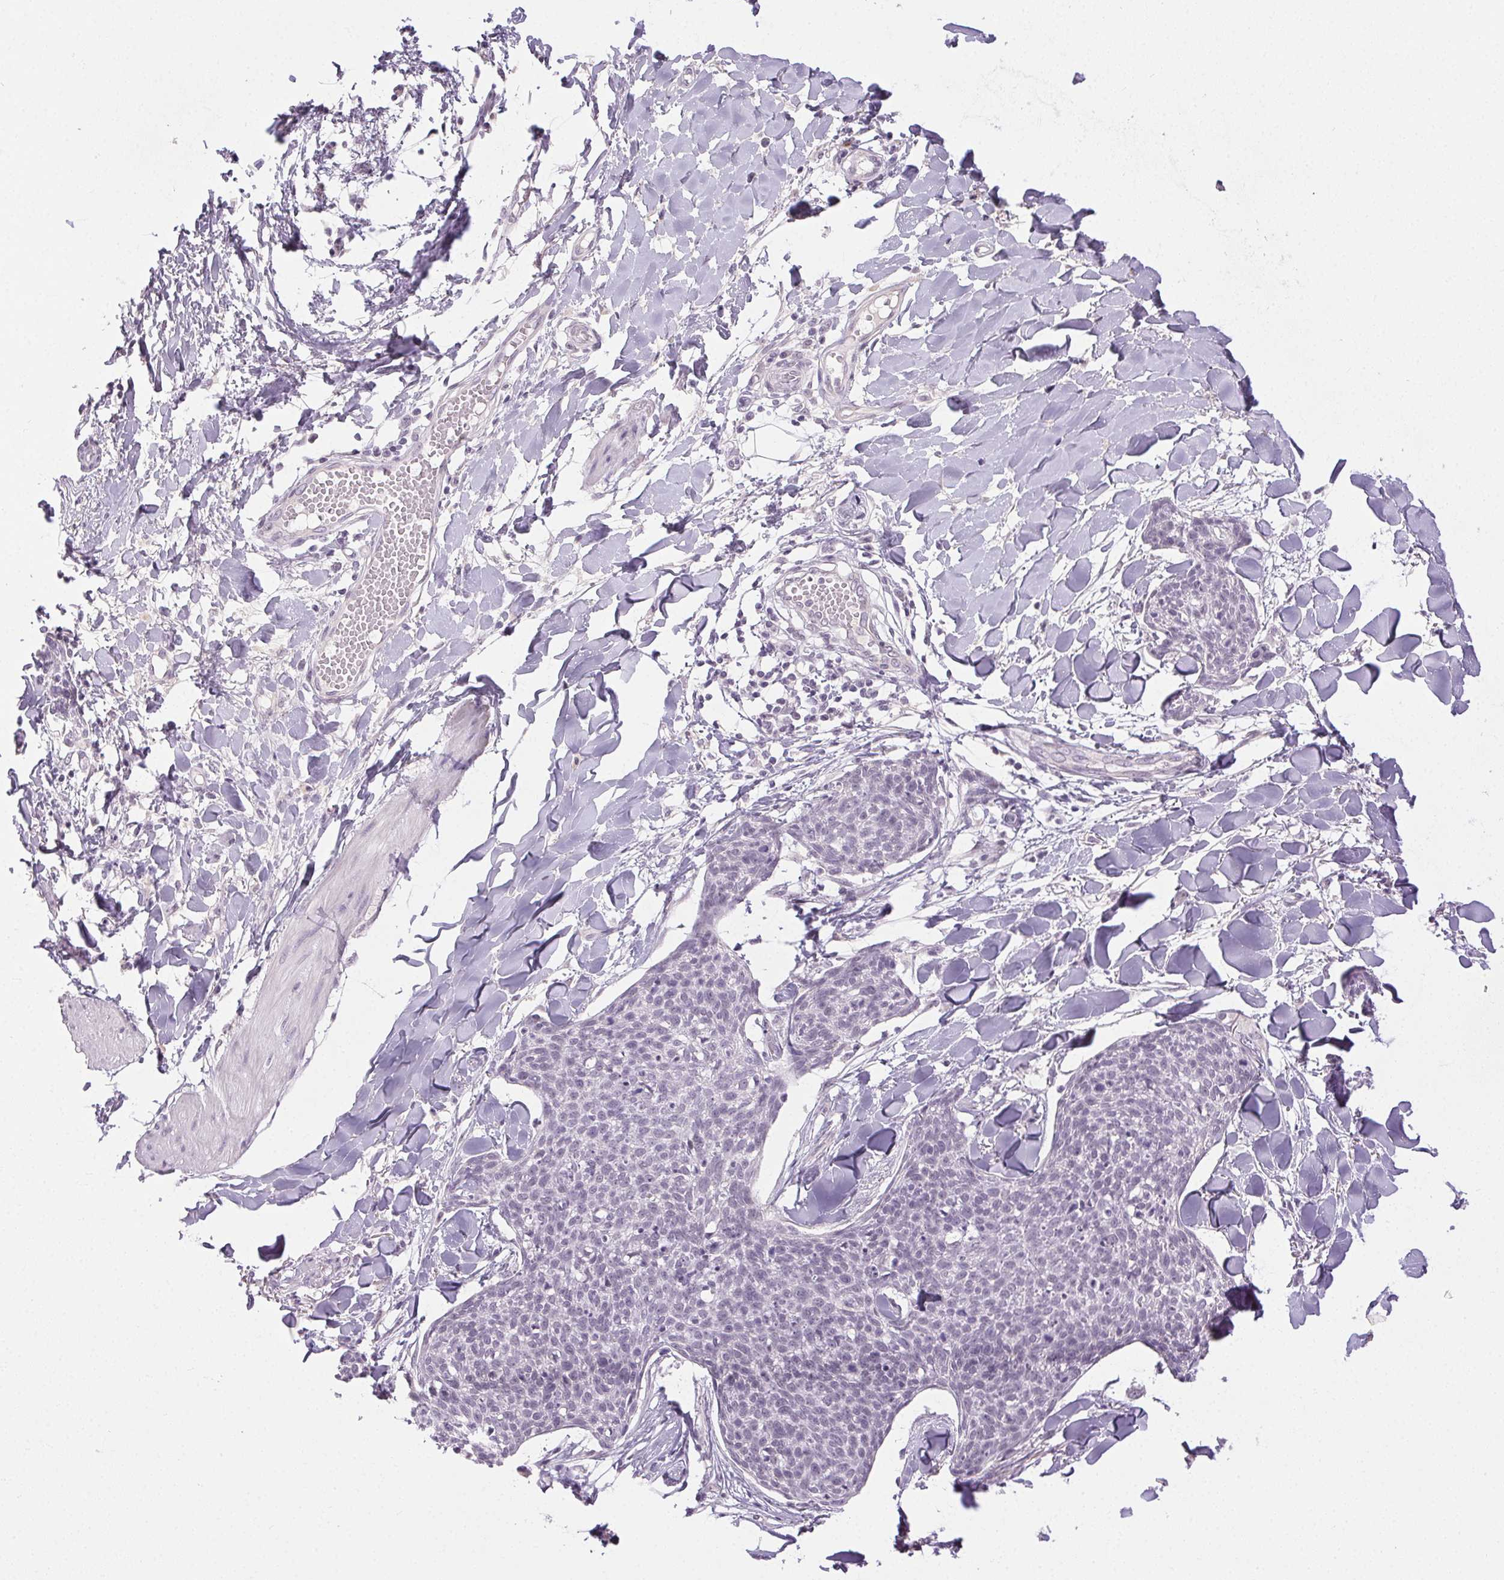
{"staining": {"intensity": "negative", "quantity": "none", "location": "none"}, "tissue": "skin cancer", "cell_type": "Tumor cells", "image_type": "cancer", "snomed": [{"axis": "morphology", "description": "Squamous cell carcinoma, NOS"}, {"axis": "topography", "description": "Skin"}, {"axis": "topography", "description": "Vulva"}], "caption": "DAB (3,3'-diaminobenzidine) immunohistochemical staining of human skin cancer reveals no significant positivity in tumor cells.", "gene": "FAM168A", "patient": {"sex": "female", "age": 75}}